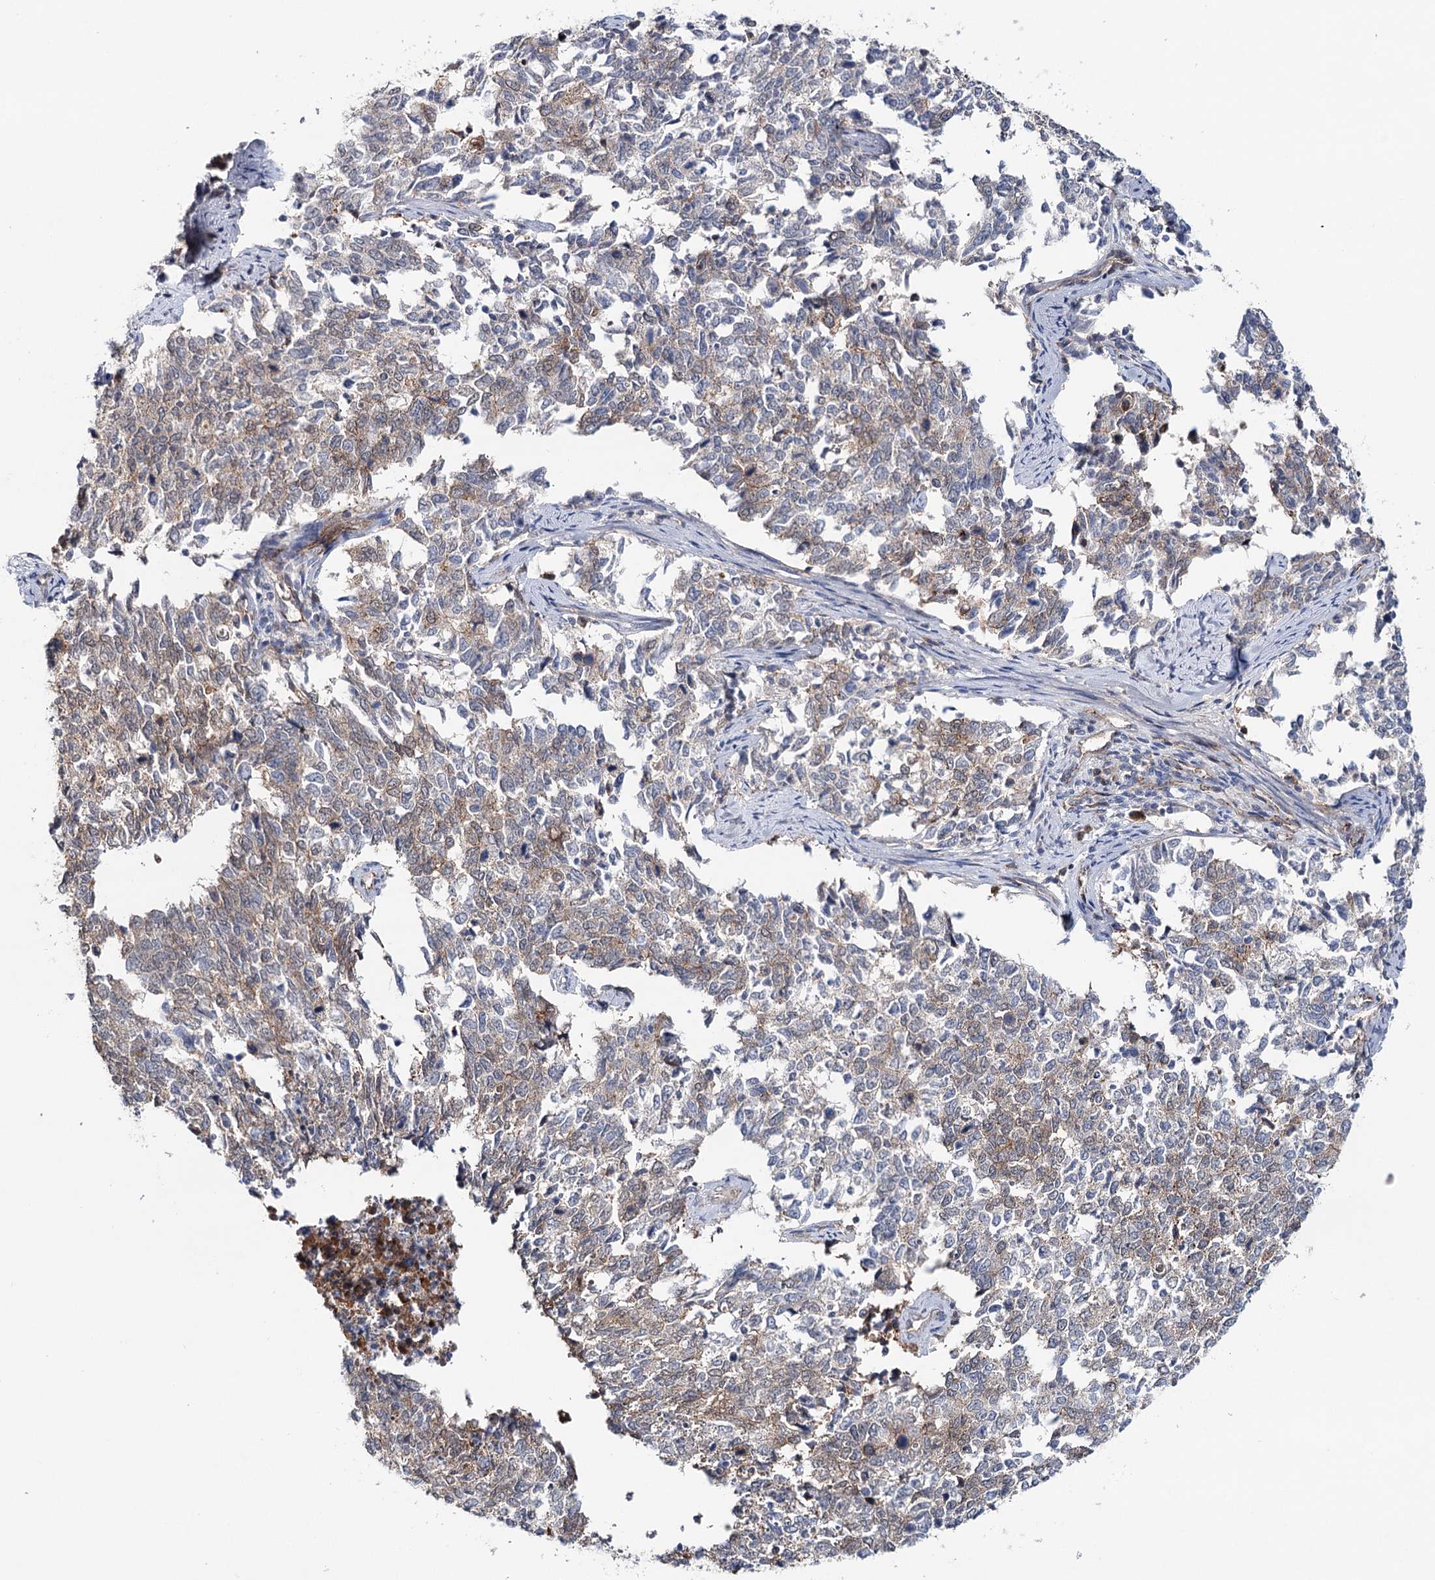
{"staining": {"intensity": "weak", "quantity": "25%-75%", "location": "cytoplasmic/membranous"}, "tissue": "cervical cancer", "cell_type": "Tumor cells", "image_type": "cancer", "snomed": [{"axis": "morphology", "description": "Squamous cell carcinoma, NOS"}, {"axis": "topography", "description": "Cervix"}], "caption": "Protein expression analysis of human squamous cell carcinoma (cervical) reveals weak cytoplasmic/membranous expression in approximately 25%-75% of tumor cells.", "gene": "PKP4", "patient": {"sex": "female", "age": 63}}